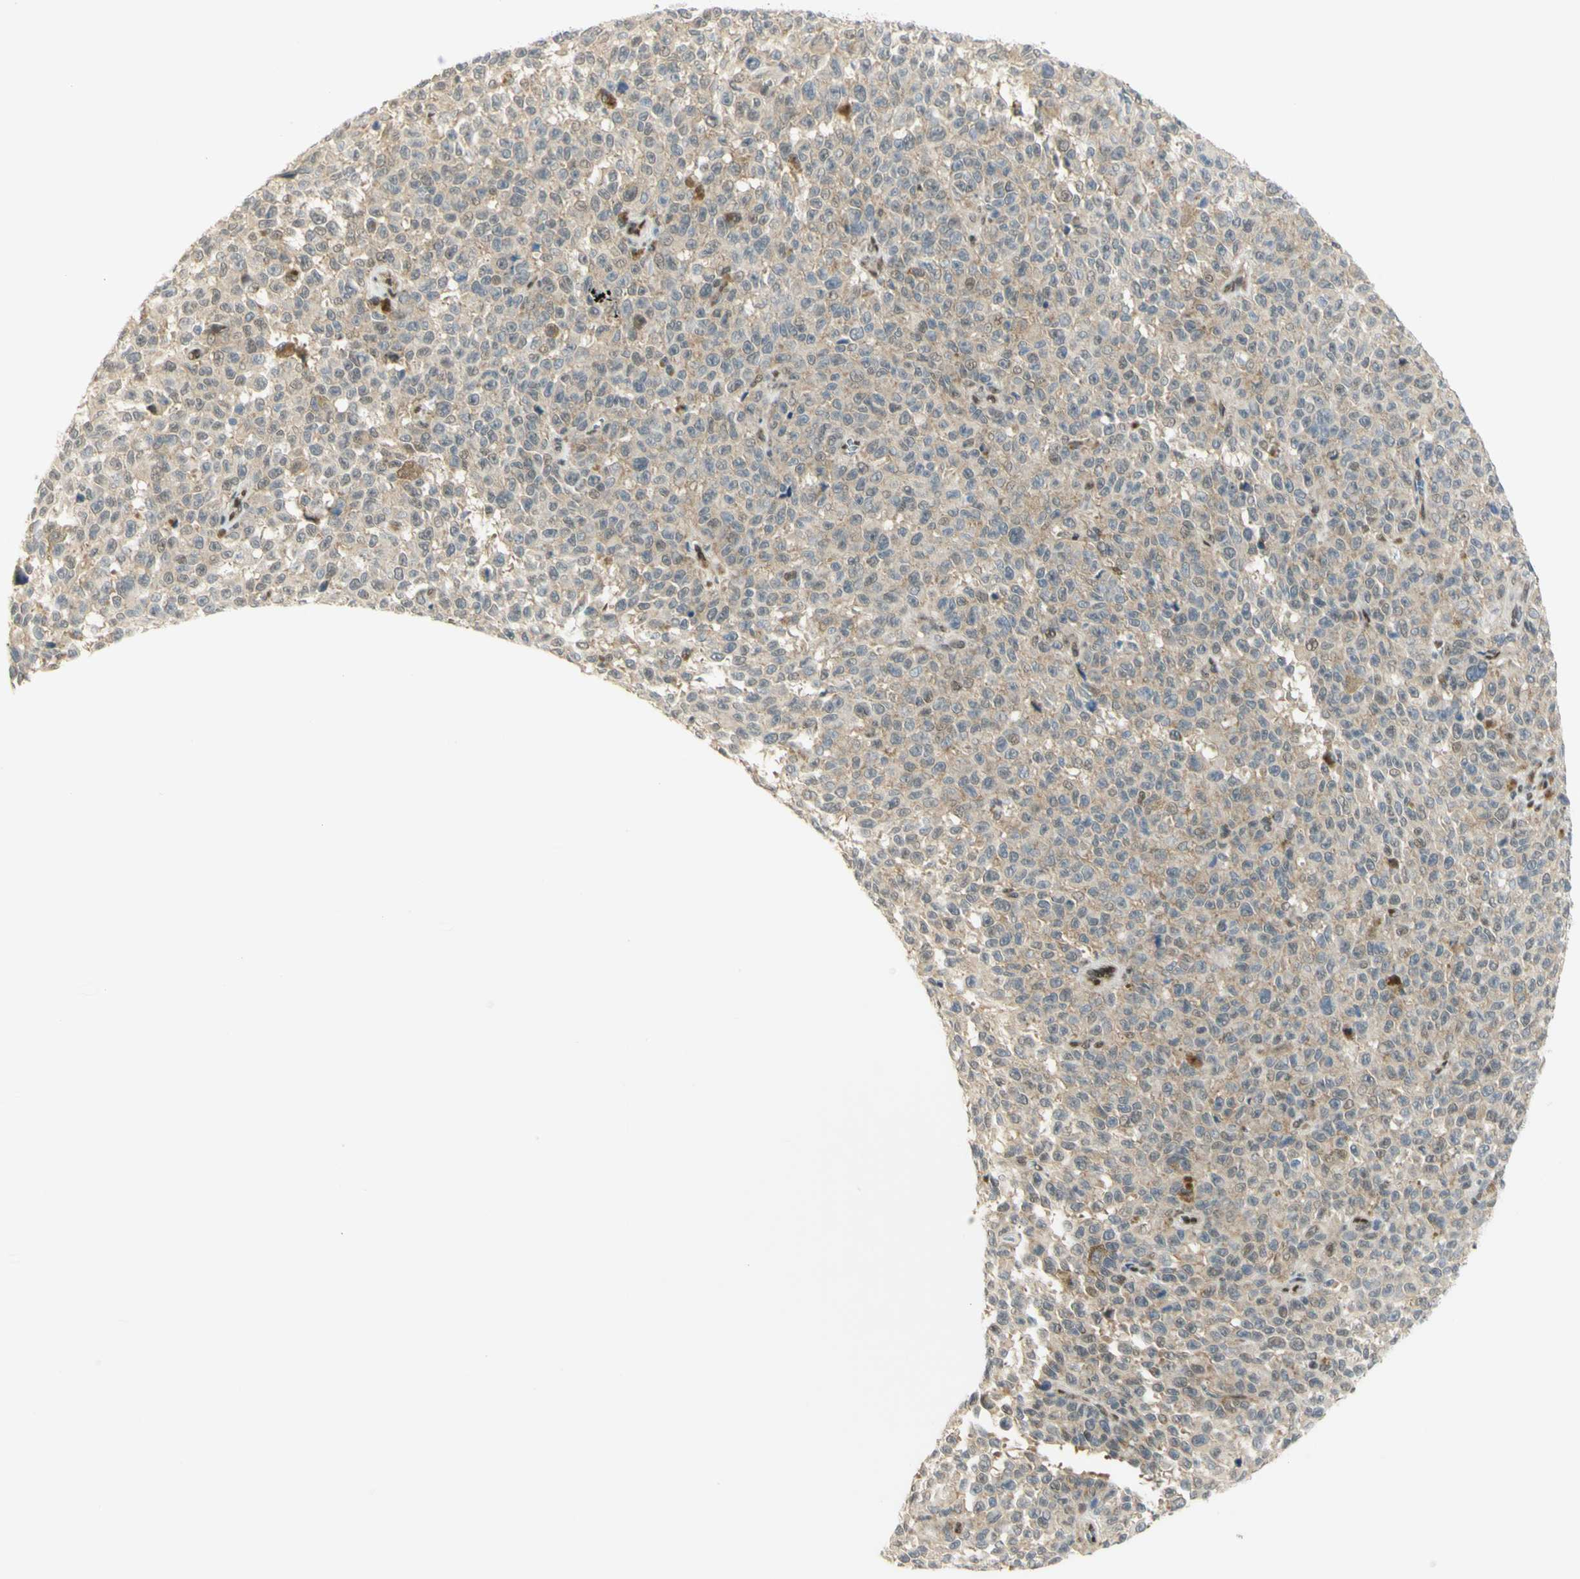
{"staining": {"intensity": "weak", "quantity": ">75%", "location": "cytoplasmic/membranous,nuclear"}, "tissue": "melanoma", "cell_type": "Tumor cells", "image_type": "cancer", "snomed": [{"axis": "morphology", "description": "Malignant melanoma, NOS"}, {"axis": "topography", "description": "Skin"}], "caption": "Tumor cells display low levels of weak cytoplasmic/membranous and nuclear positivity in approximately >75% of cells in human malignant melanoma.", "gene": "DDX1", "patient": {"sex": "female", "age": 82}}